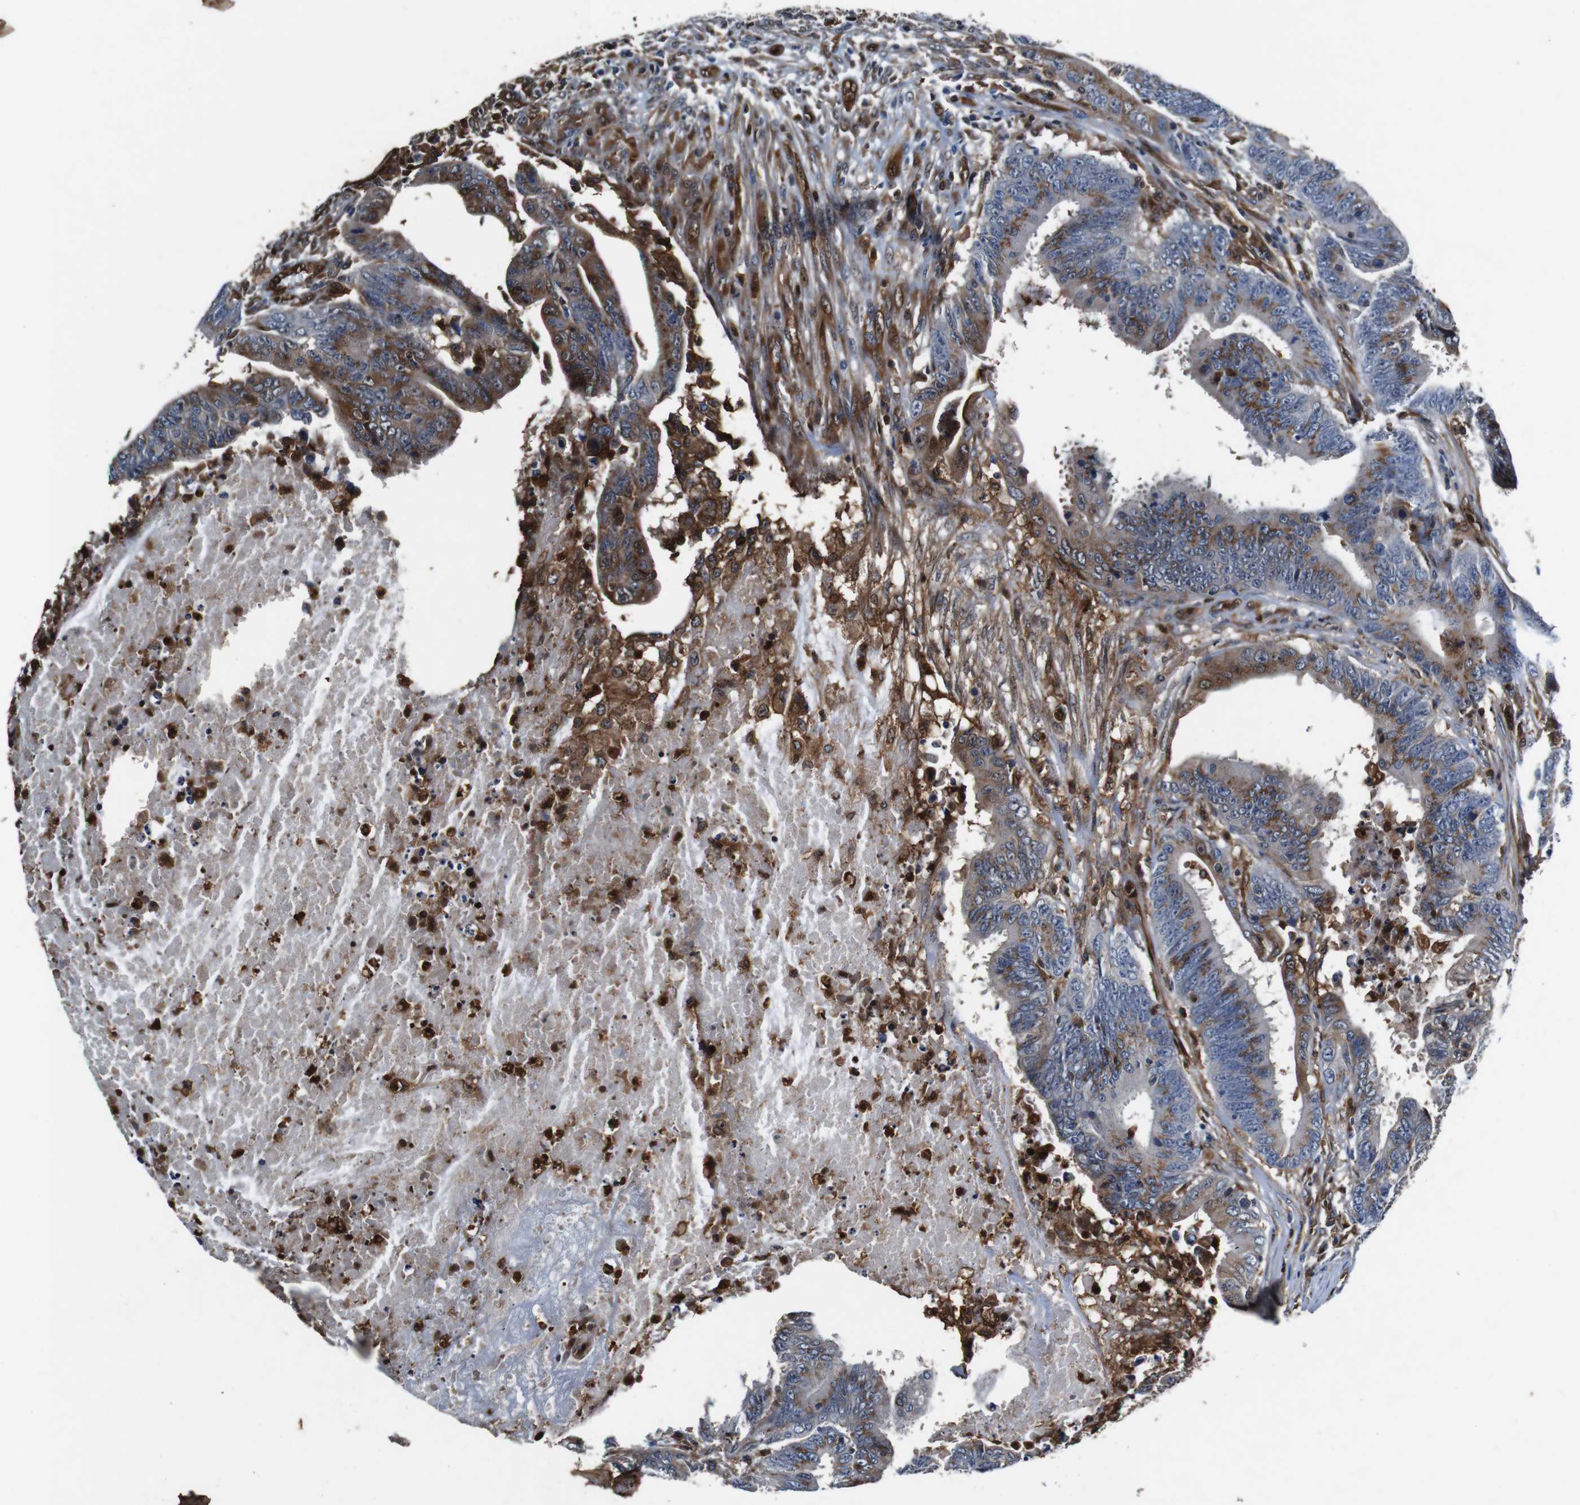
{"staining": {"intensity": "moderate", "quantity": ">75%", "location": "cytoplasmic/membranous"}, "tissue": "colorectal cancer", "cell_type": "Tumor cells", "image_type": "cancer", "snomed": [{"axis": "morphology", "description": "Adenocarcinoma, NOS"}, {"axis": "topography", "description": "Colon"}], "caption": "Tumor cells reveal medium levels of moderate cytoplasmic/membranous expression in approximately >75% of cells in colorectal cancer (adenocarcinoma). Nuclei are stained in blue.", "gene": "ANXA1", "patient": {"sex": "male", "age": 45}}